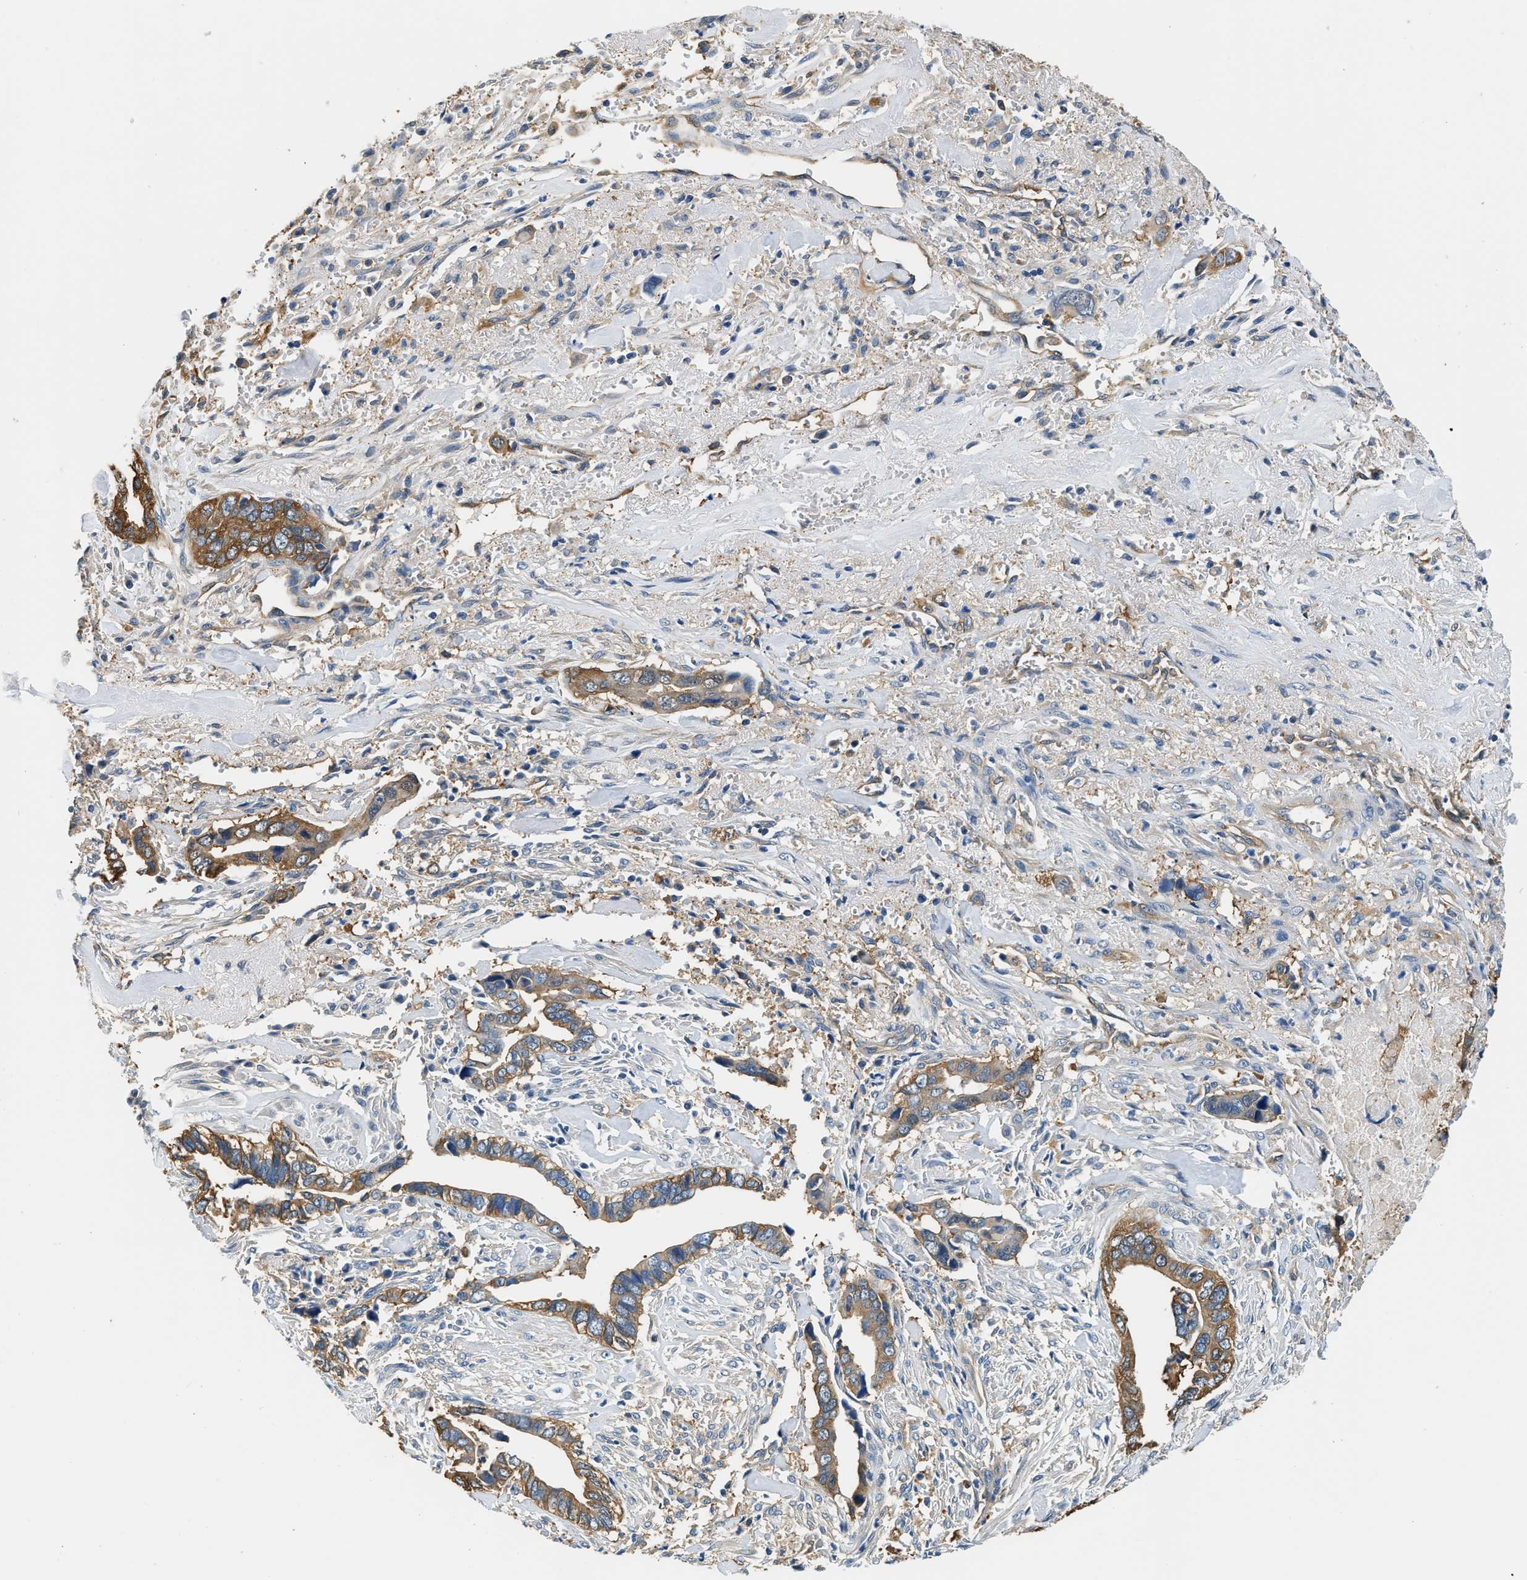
{"staining": {"intensity": "moderate", "quantity": ">75%", "location": "cytoplasmic/membranous"}, "tissue": "liver cancer", "cell_type": "Tumor cells", "image_type": "cancer", "snomed": [{"axis": "morphology", "description": "Cholangiocarcinoma"}, {"axis": "topography", "description": "Liver"}], "caption": "IHC of liver cancer displays medium levels of moderate cytoplasmic/membranous positivity in about >75% of tumor cells.", "gene": "PPP2R1B", "patient": {"sex": "female", "age": 79}}